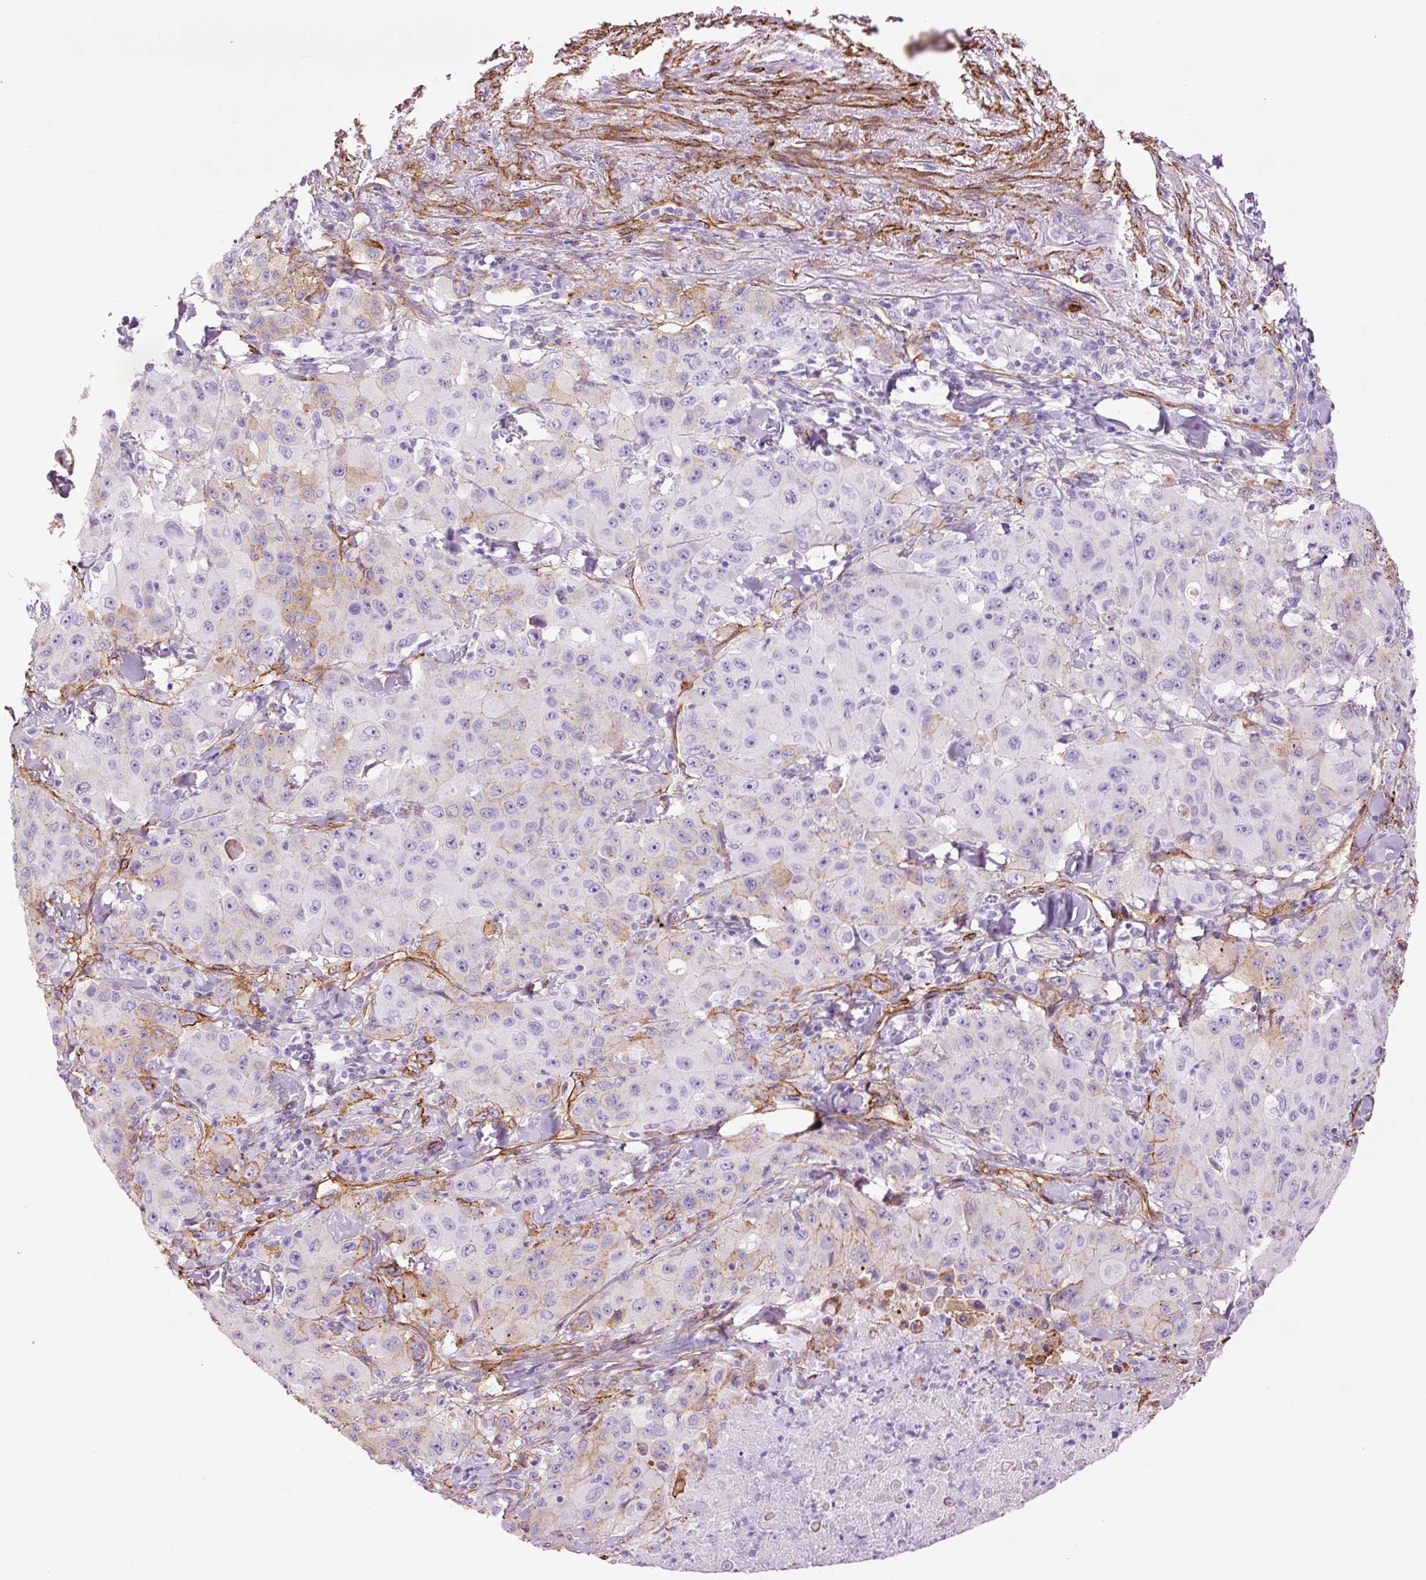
{"staining": {"intensity": "moderate", "quantity": "<25%", "location": "cytoplasmic/membranous"}, "tissue": "lung cancer", "cell_type": "Tumor cells", "image_type": "cancer", "snomed": [{"axis": "morphology", "description": "Squamous cell carcinoma, NOS"}, {"axis": "topography", "description": "Lung"}], "caption": "High-magnification brightfield microscopy of squamous cell carcinoma (lung) stained with DAB (brown) and counterstained with hematoxylin (blue). tumor cells exhibit moderate cytoplasmic/membranous staining is identified in about<25% of cells.", "gene": "CAV1", "patient": {"sex": "male", "age": 63}}